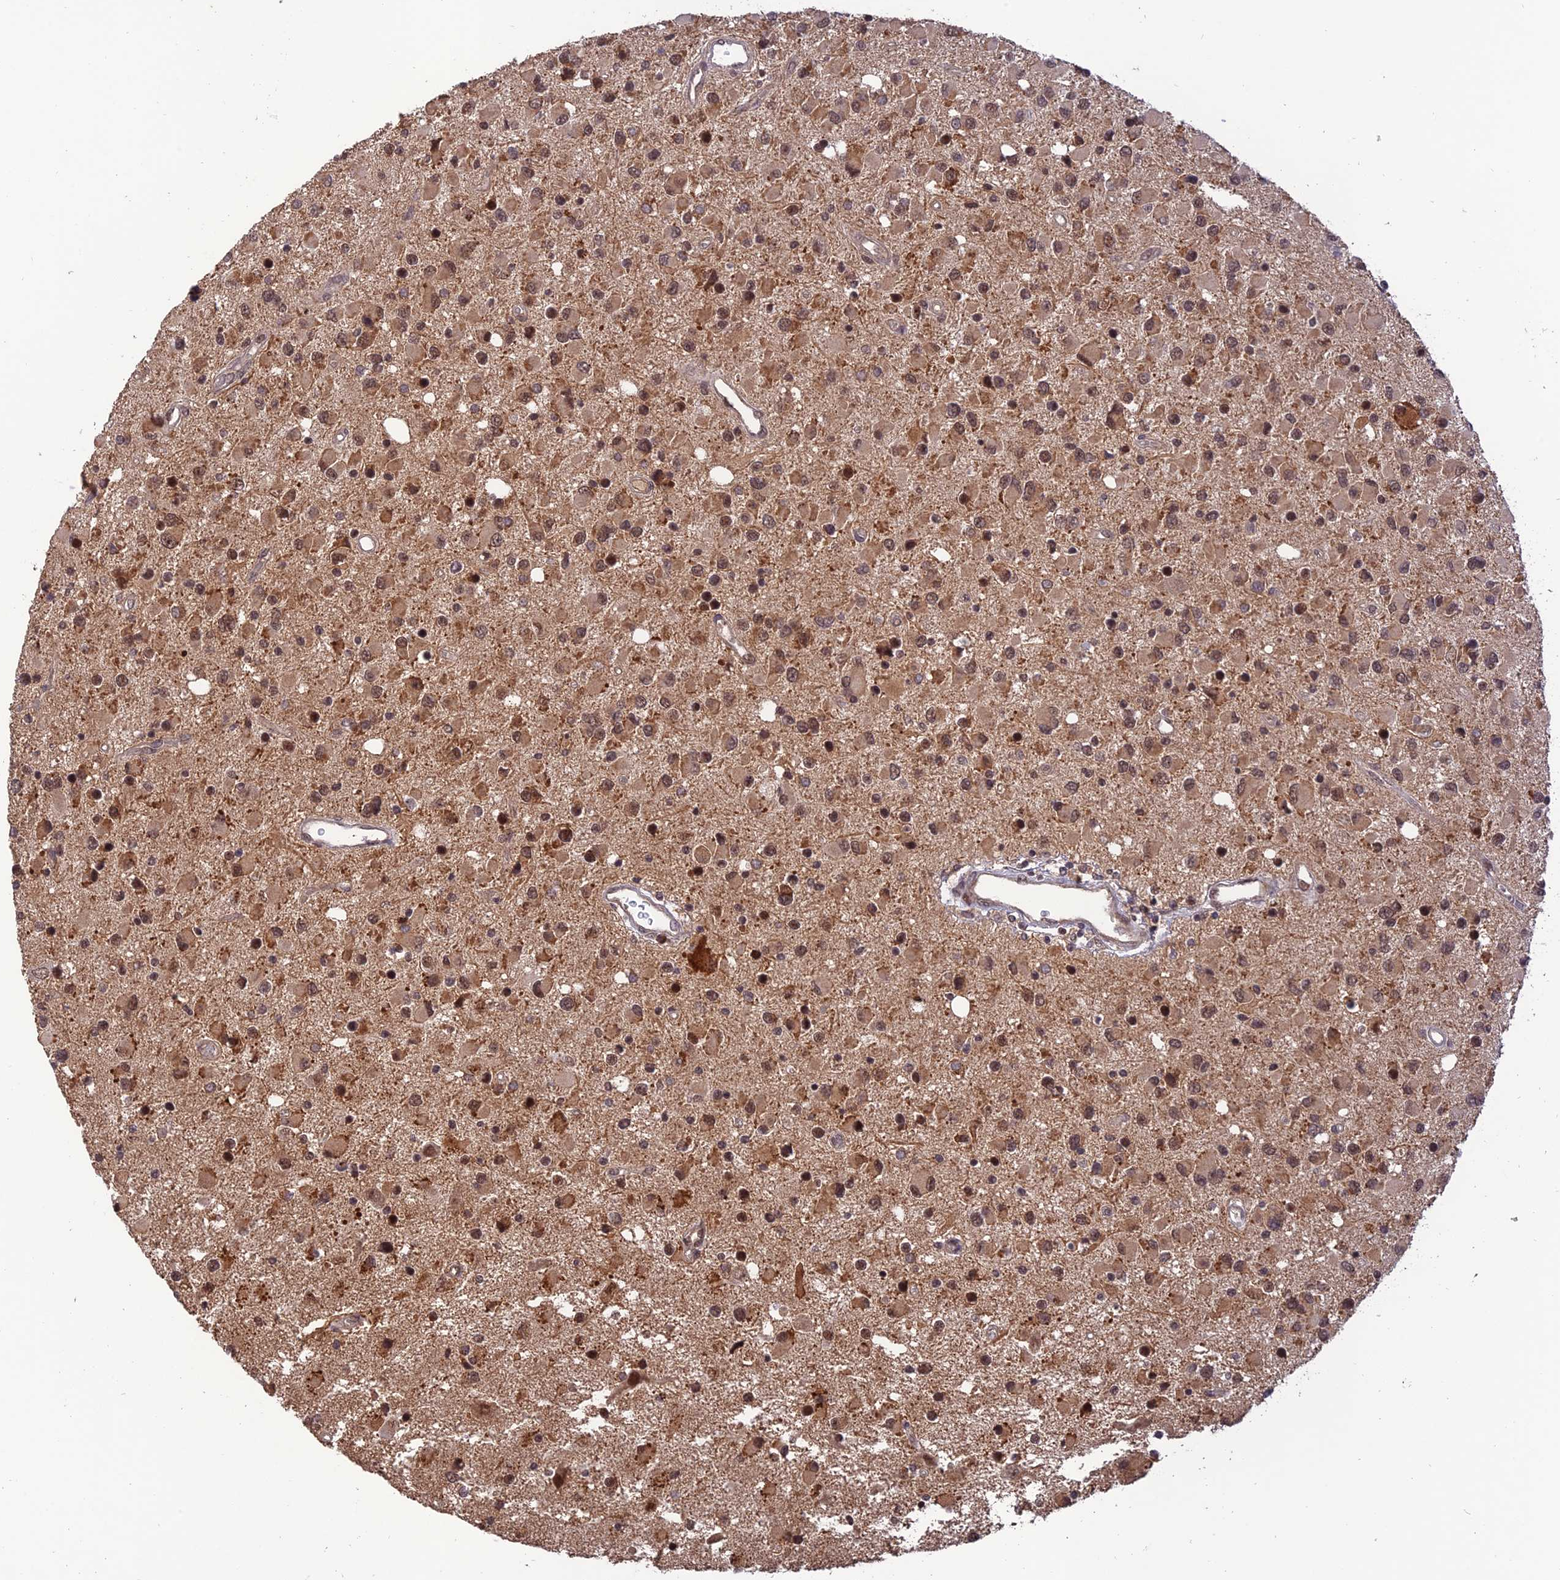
{"staining": {"intensity": "moderate", "quantity": ">75%", "location": "cytoplasmic/membranous,nuclear"}, "tissue": "glioma", "cell_type": "Tumor cells", "image_type": "cancer", "snomed": [{"axis": "morphology", "description": "Glioma, malignant, High grade"}, {"axis": "topography", "description": "Brain"}], "caption": "Brown immunohistochemical staining in glioma displays moderate cytoplasmic/membranous and nuclear staining in approximately >75% of tumor cells.", "gene": "REV1", "patient": {"sex": "male", "age": 53}}